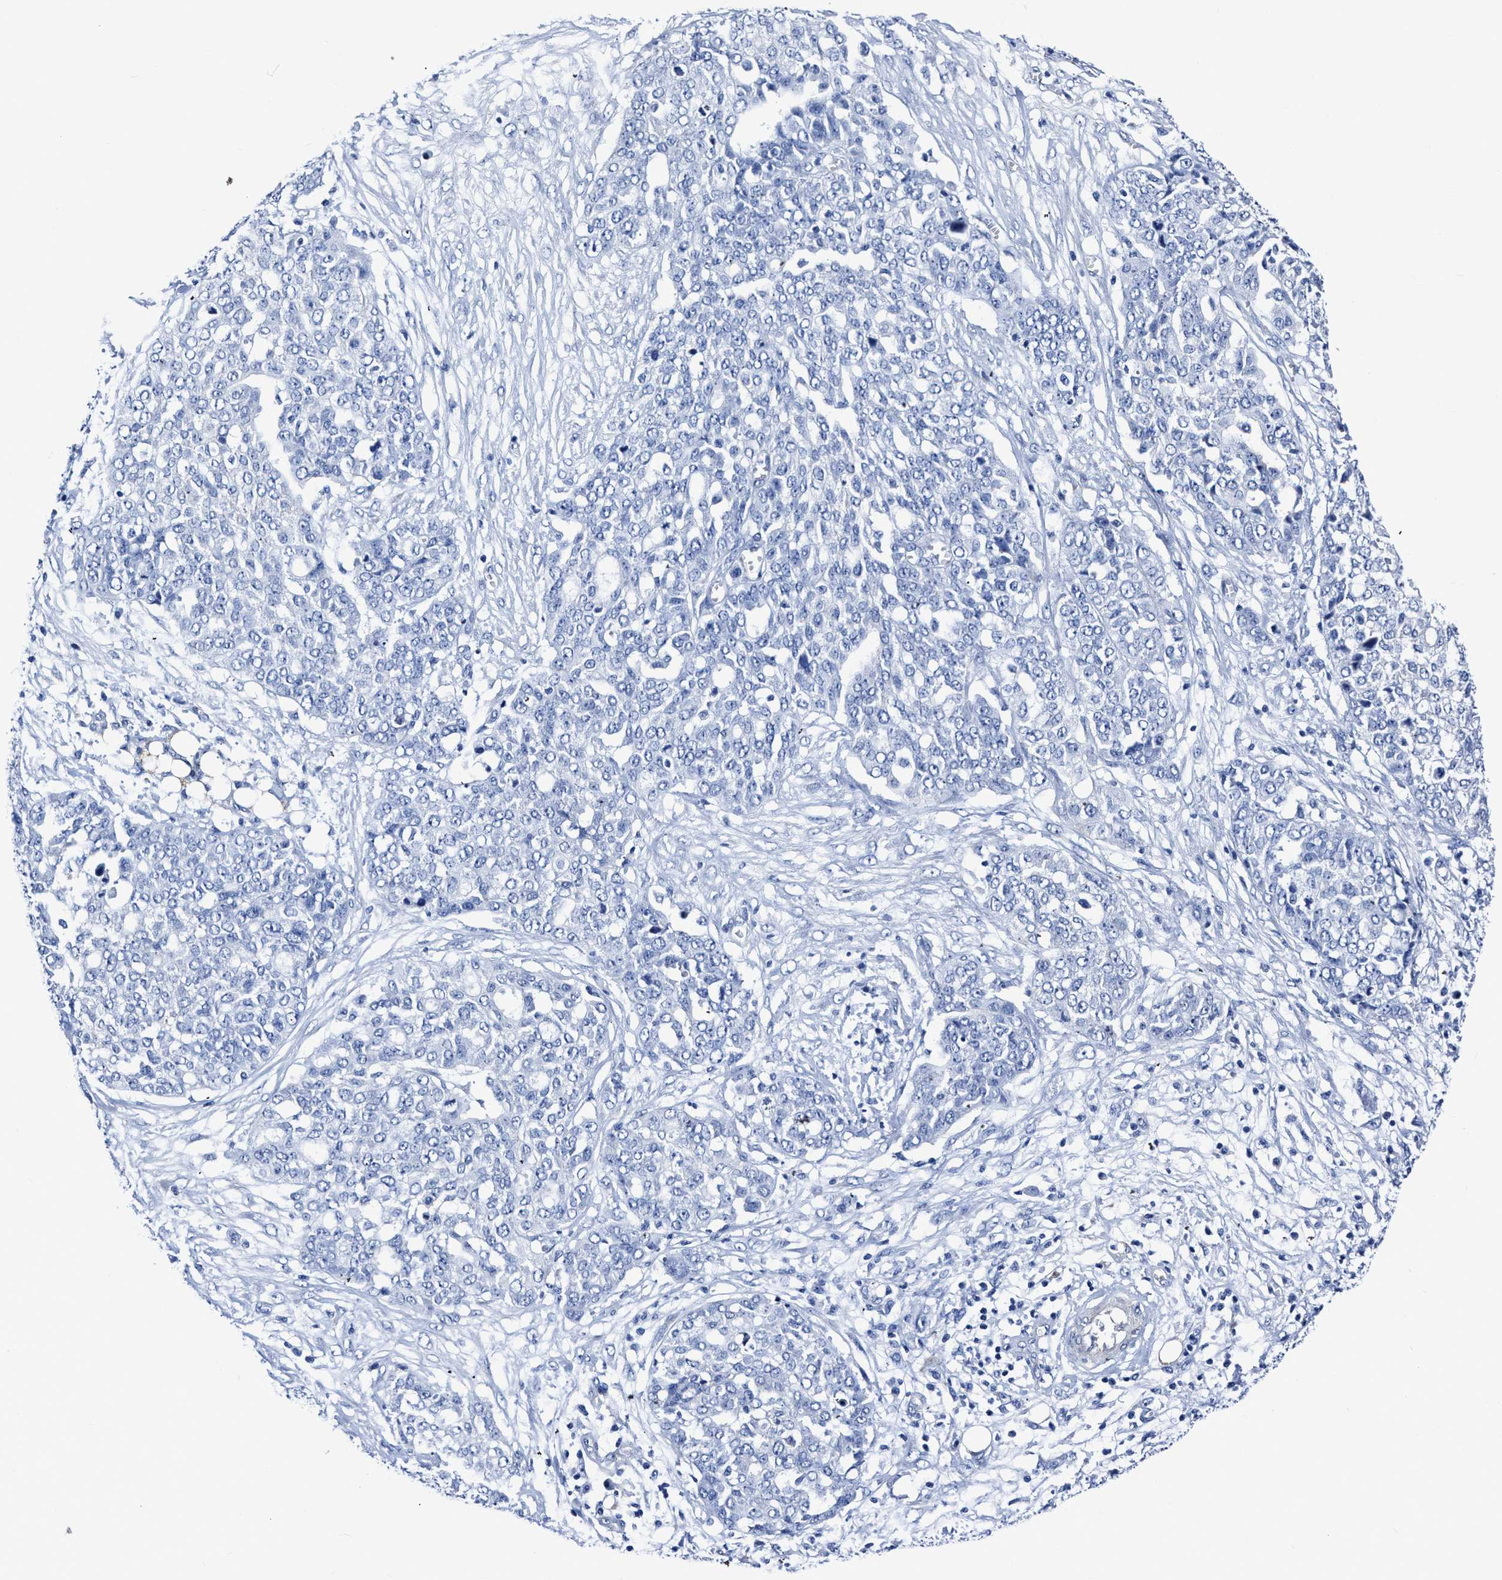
{"staining": {"intensity": "negative", "quantity": "none", "location": "none"}, "tissue": "ovarian cancer", "cell_type": "Tumor cells", "image_type": "cancer", "snomed": [{"axis": "morphology", "description": "Cystadenocarcinoma, serous, NOS"}, {"axis": "topography", "description": "Soft tissue"}, {"axis": "topography", "description": "Ovary"}], "caption": "Human ovarian serous cystadenocarcinoma stained for a protein using IHC exhibits no positivity in tumor cells.", "gene": "KCNMB3", "patient": {"sex": "female", "age": 57}}